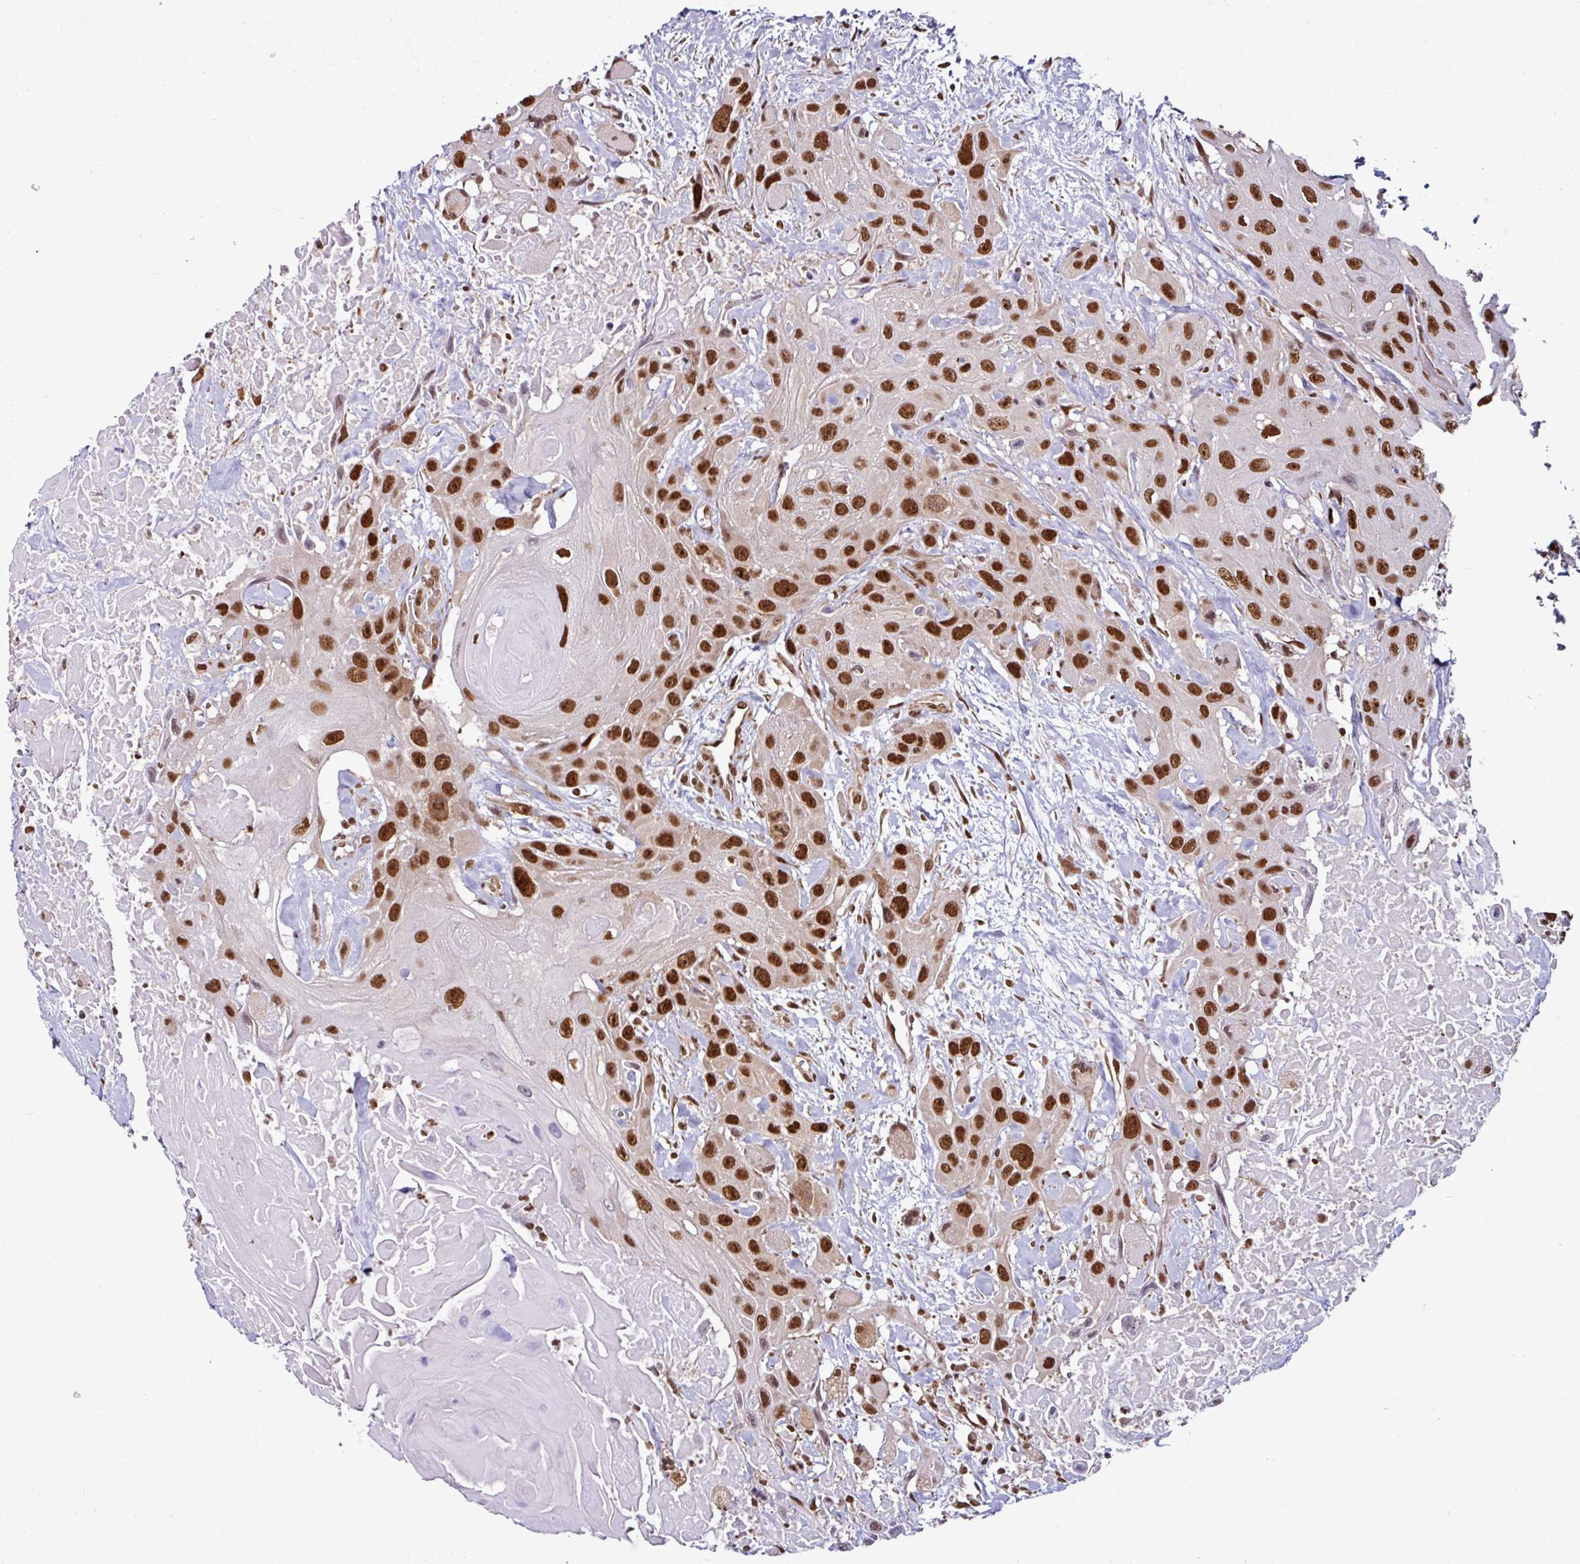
{"staining": {"intensity": "strong", "quantity": ">75%", "location": "nuclear"}, "tissue": "head and neck cancer", "cell_type": "Tumor cells", "image_type": "cancer", "snomed": [{"axis": "morphology", "description": "Squamous cell carcinoma, NOS"}, {"axis": "topography", "description": "Head-Neck"}], "caption": "Tumor cells display high levels of strong nuclear expression in about >75% of cells in head and neck squamous cell carcinoma.", "gene": "MORF4L2", "patient": {"sex": "male", "age": 81}}